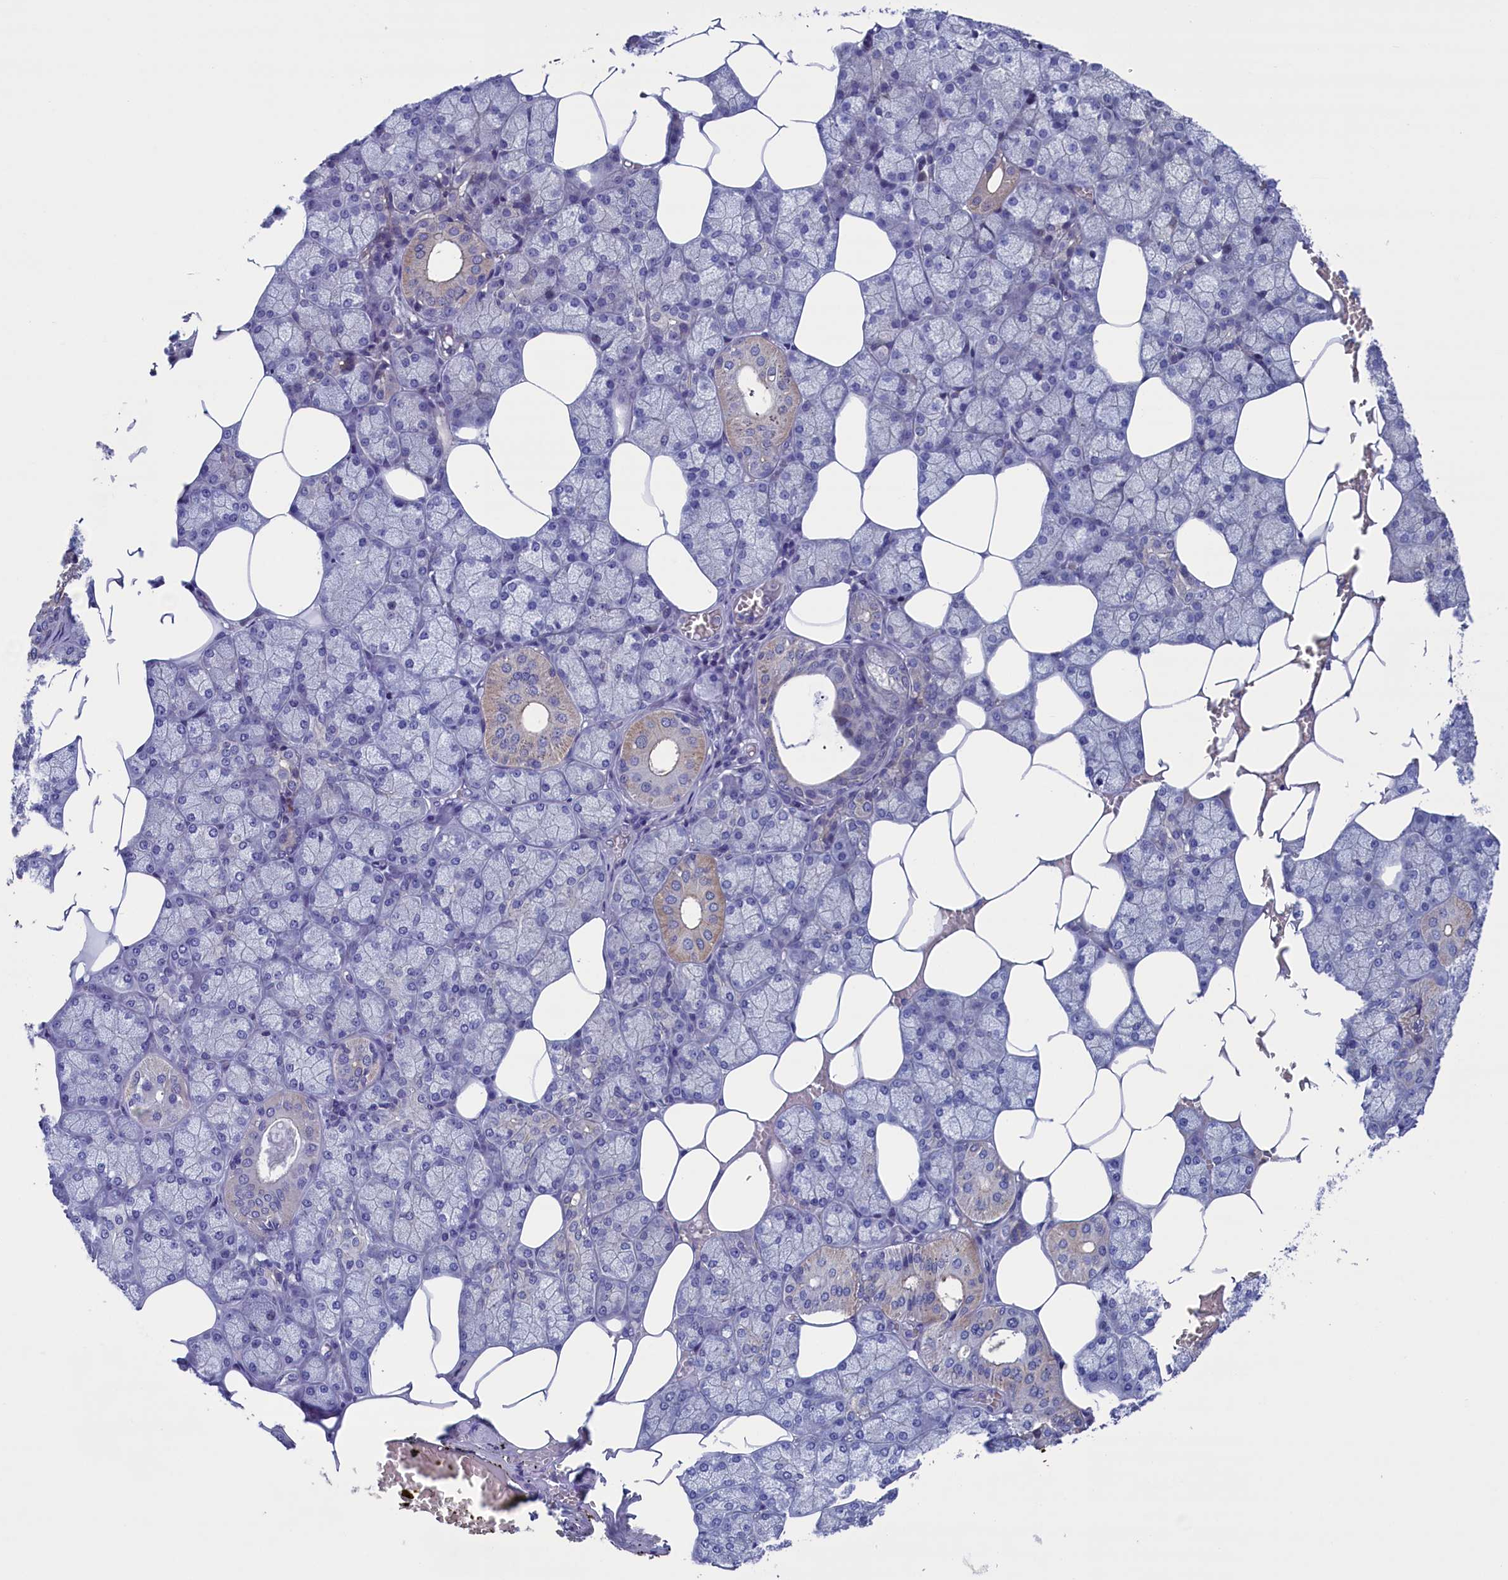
{"staining": {"intensity": "moderate", "quantity": "<25%", "location": "cytoplasmic/membranous"}, "tissue": "salivary gland", "cell_type": "Glandular cells", "image_type": "normal", "snomed": [{"axis": "morphology", "description": "Normal tissue, NOS"}, {"axis": "topography", "description": "Salivary gland"}], "caption": "Immunohistochemical staining of unremarkable salivary gland shows low levels of moderate cytoplasmic/membranous staining in about <25% of glandular cells.", "gene": "SPATA13", "patient": {"sex": "male", "age": 62}}